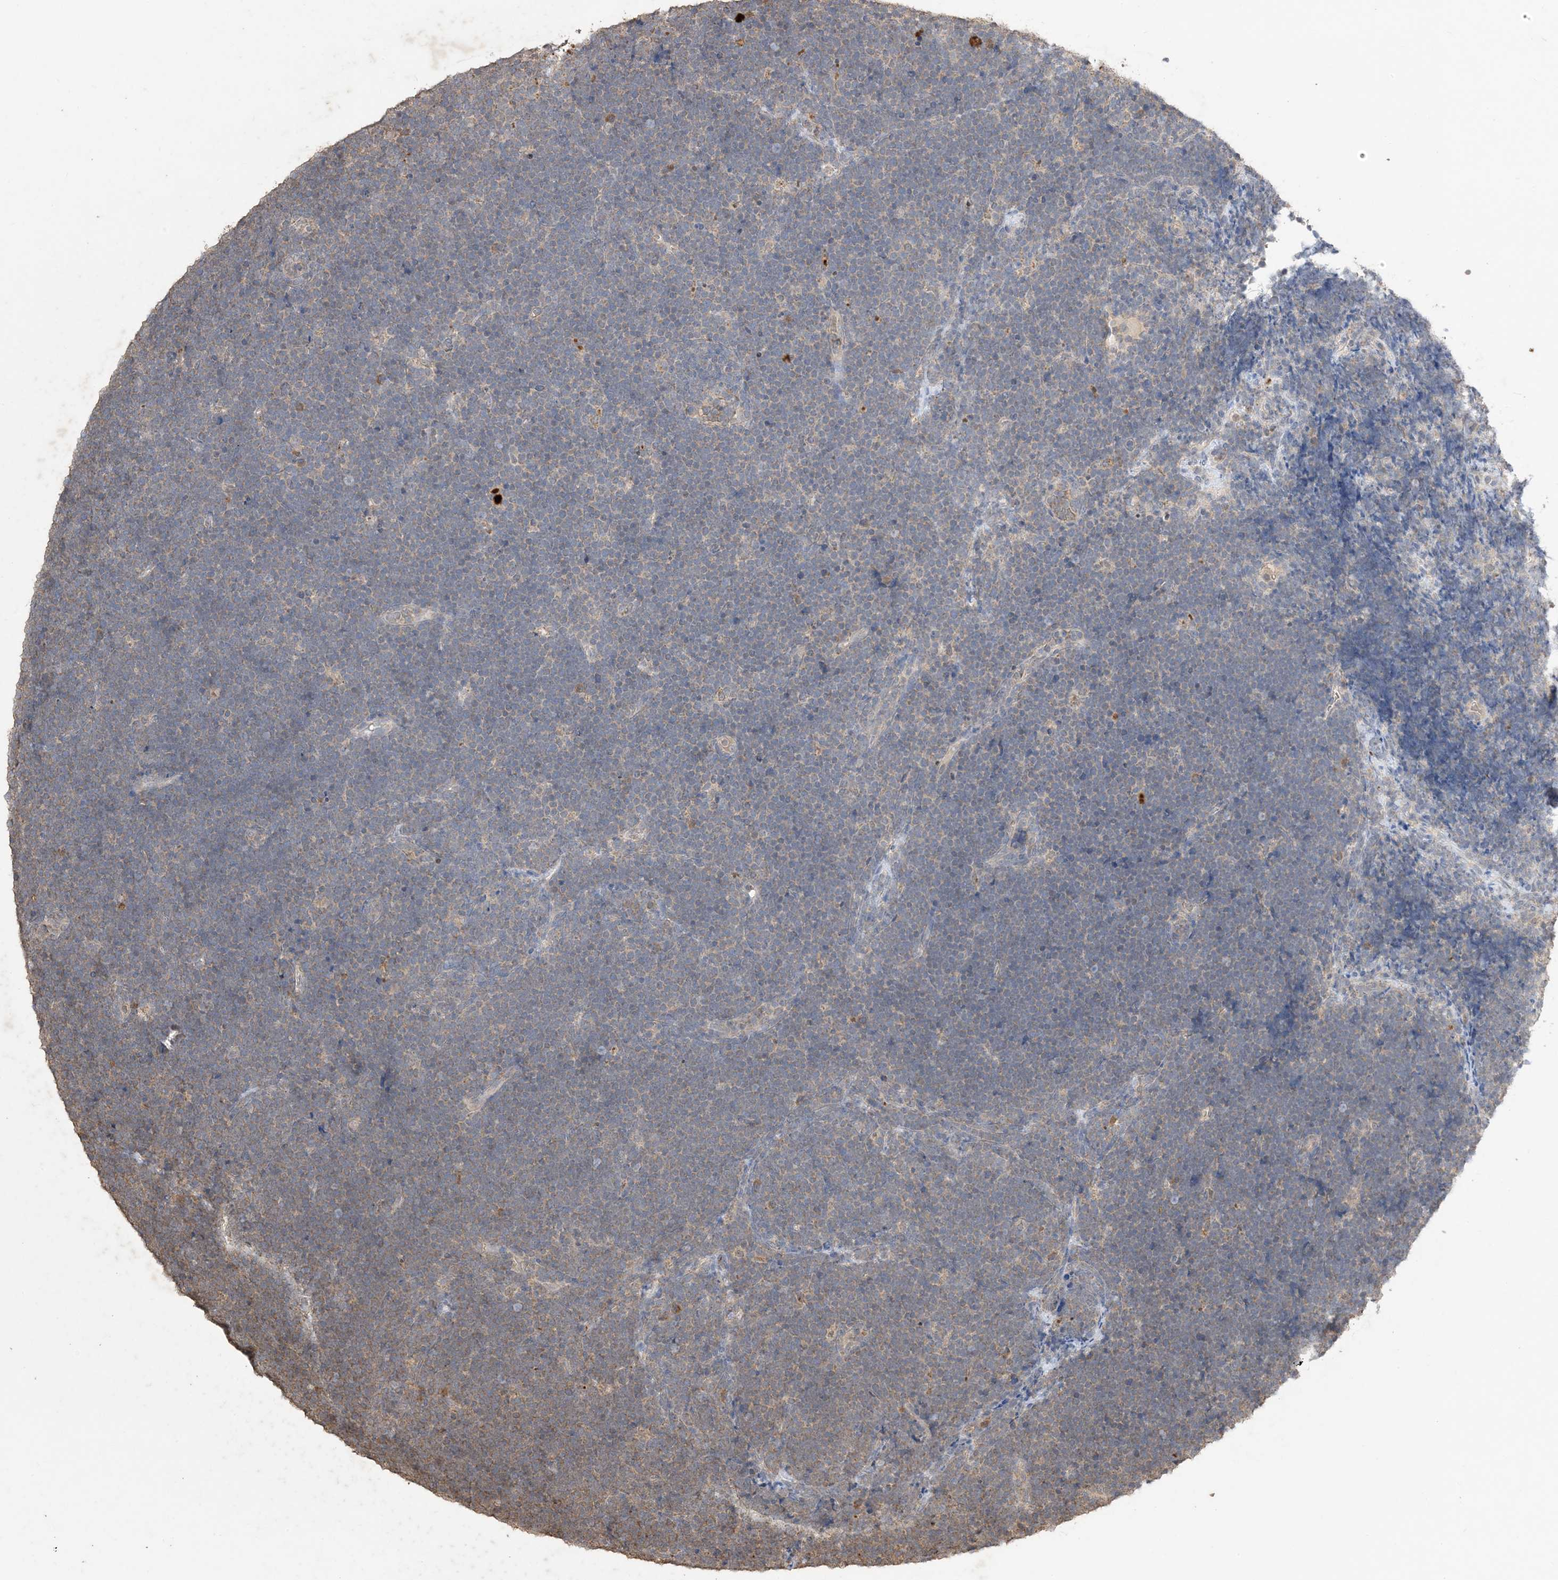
{"staining": {"intensity": "weak", "quantity": "<25%", "location": "cytoplasmic/membranous"}, "tissue": "lymphoma", "cell_type": "Tumor cells", "image_type": "cancer", "snomed": [{"axis": "morphology", "description": "Malignant lymphoma, non-Hodgkin's type, High grade"}, {"axis": "topography", "description": "Lymph node"}], "caption": "The histopathology image displays no significant staining in tumor cells of lymphoma.", "gene": "HPS4", "patient": {"sex": "male", "age": 13}}